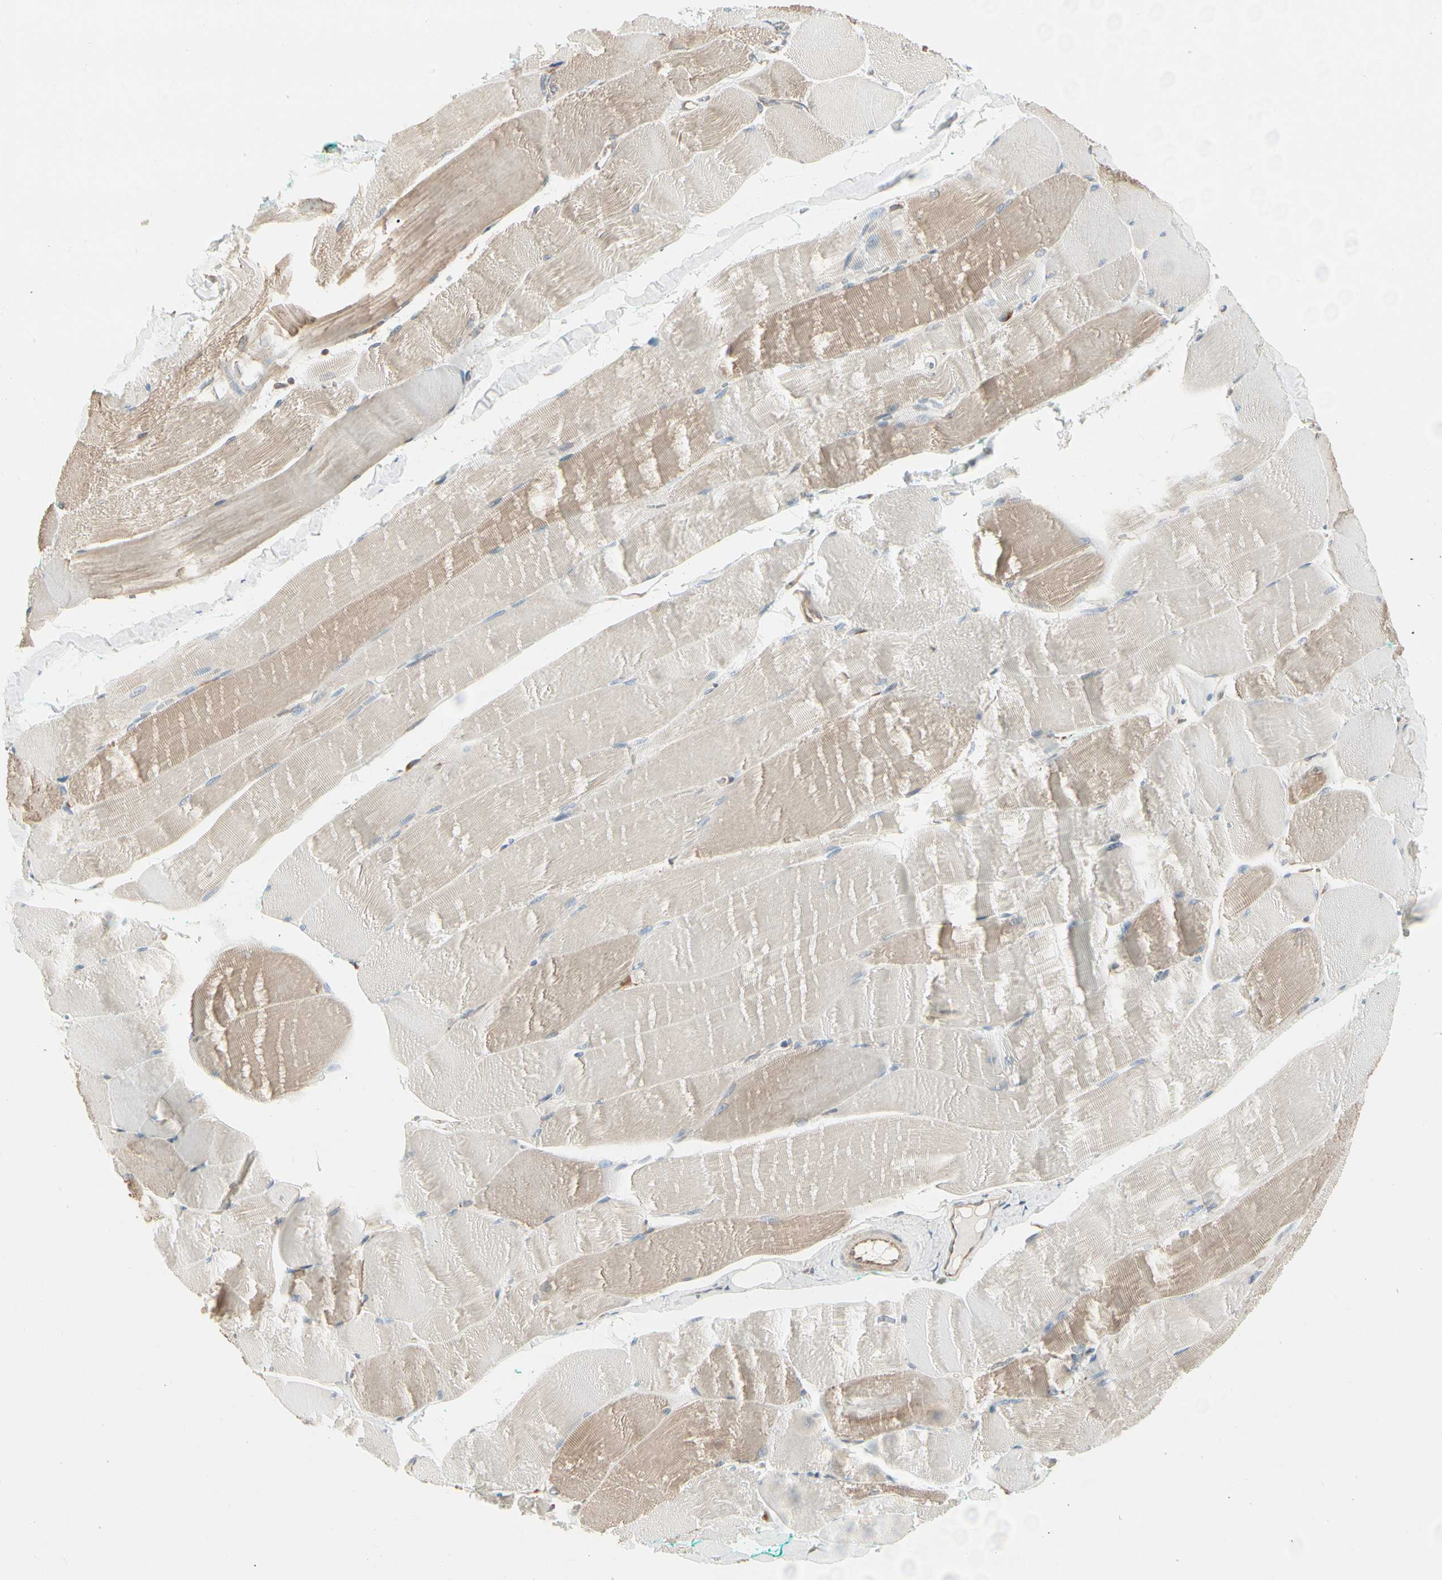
{"staining": {"intensity": "moderate", "quantity": ">75%", "location": "cytoplasmic/membranous"}, "tissue": "skeletal muscle", "cell_type": "Myocytes", "image_type": "normal", "snomed": [{"axis": "morphology", "description": "Normal tissue, NOS"}, {"axis": "morphology", "description": "Squamous cell carcinoma, NOS"}, {"axis": "topography", "description": "Skeletal muscle"}], "caption": "Immunohistochemistry (IHC) of unremarkable skeletal muscle shows medium levels of moderate cytoplasmic/membranous expression in approximately >75% of myocytes. Using DAB (3,3'-diaminobenzidine) (brown) and hematoxylin (blue) stains, captured at high magnification using brightfield microscopy.", "gene": "NUCB2", "patient": {"sex": "male", "age": 51}}